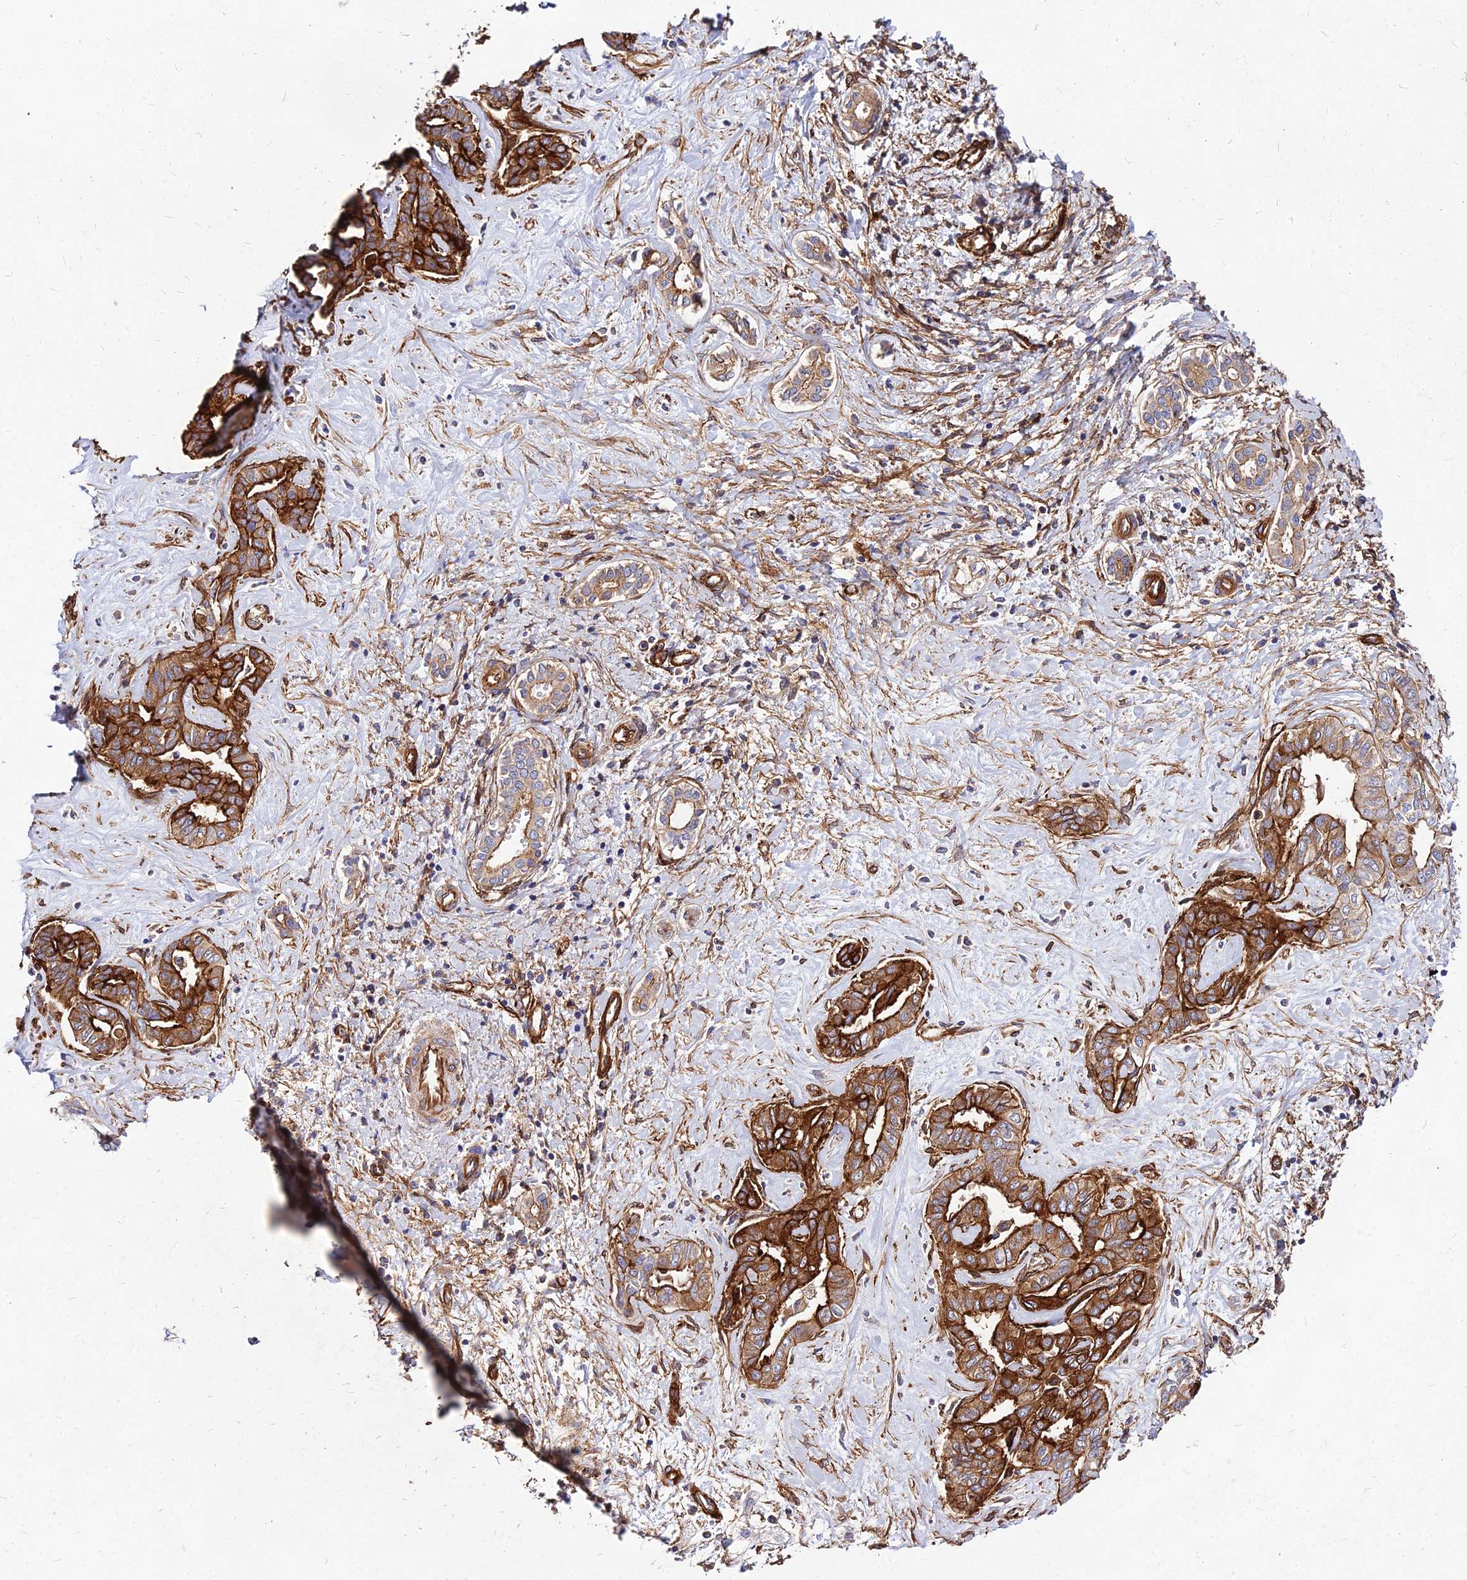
{"staining": {"intensity": "strong", "quantity": ">75%", "location": "cytoplasmic/membranous"}, "tissue": "liver cancer", "cell_type": "Tumor cells", "image_type": "cancer", "snomed": [{"axis": "morphology", "description": "Cholangiocarcinoma"}, {"axis": "topography", "description": "Liver"}], "caption": "Protein staining exhibits strong cytoplasmic/membranous staining in approximately >75% of tumor cells in liver cholangiocarcinoma.", "gene": "EFCC1", "patient": {"sex": "female", "age": 77}}